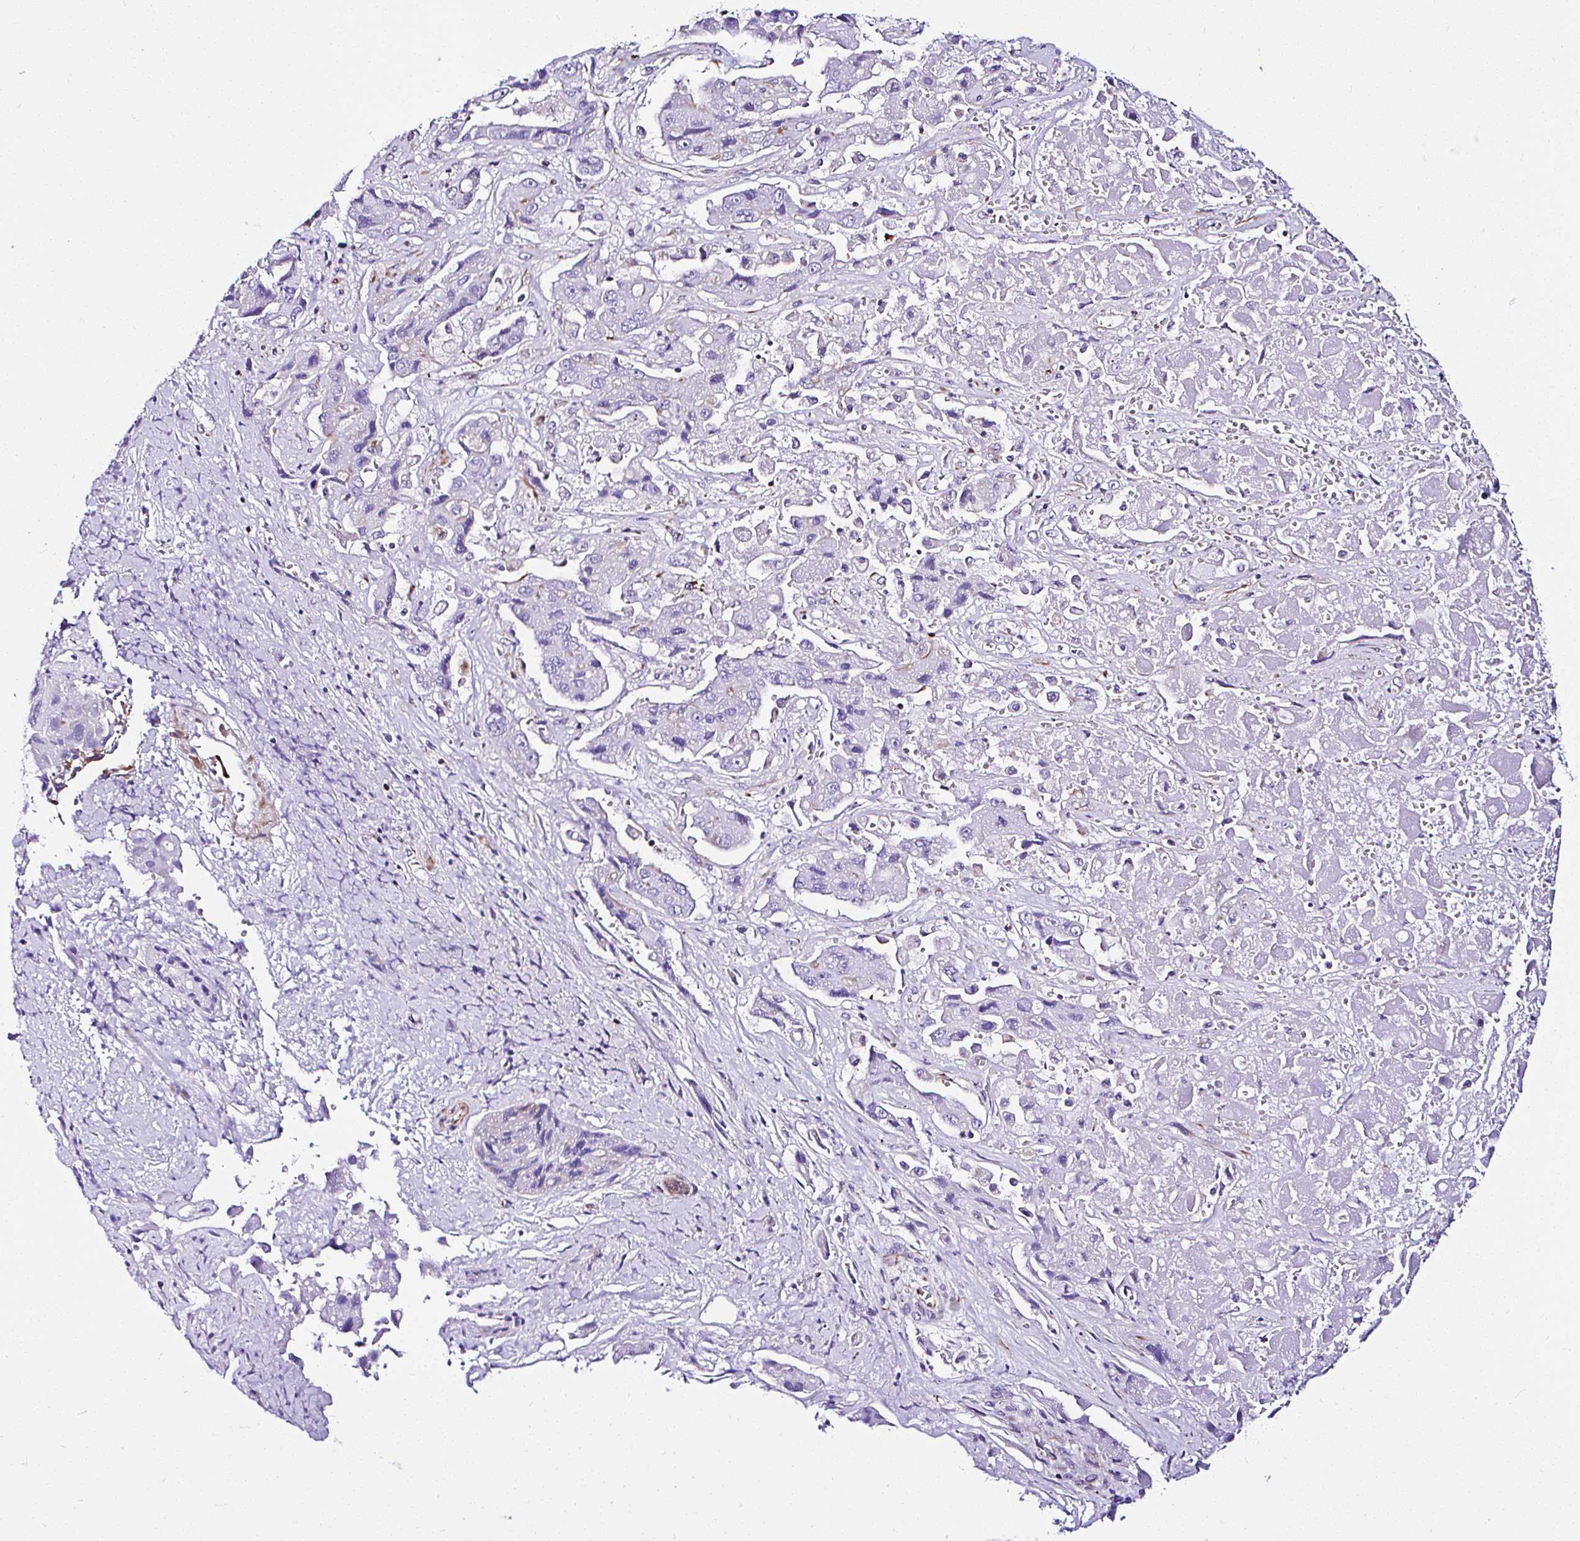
{"staining": {"intensity": "negative", "quantity": "none", "location": "none"}, "tissue": "liver cancer", "cell_type": "Tumor cells", "image_type": "cancer", "snomed": [{"axis": "morphology", "description": "Cholangiocarcinoma"}, {"axis": "topography", "description": "Liver"}], "caption": "IHC image of liver cholangiocarcinoma stained for a protein (brown), which demonstrates no staining in tumor cells.", "gene": "DEPDC5", "patient": {"sex": "male", "age": 67}}